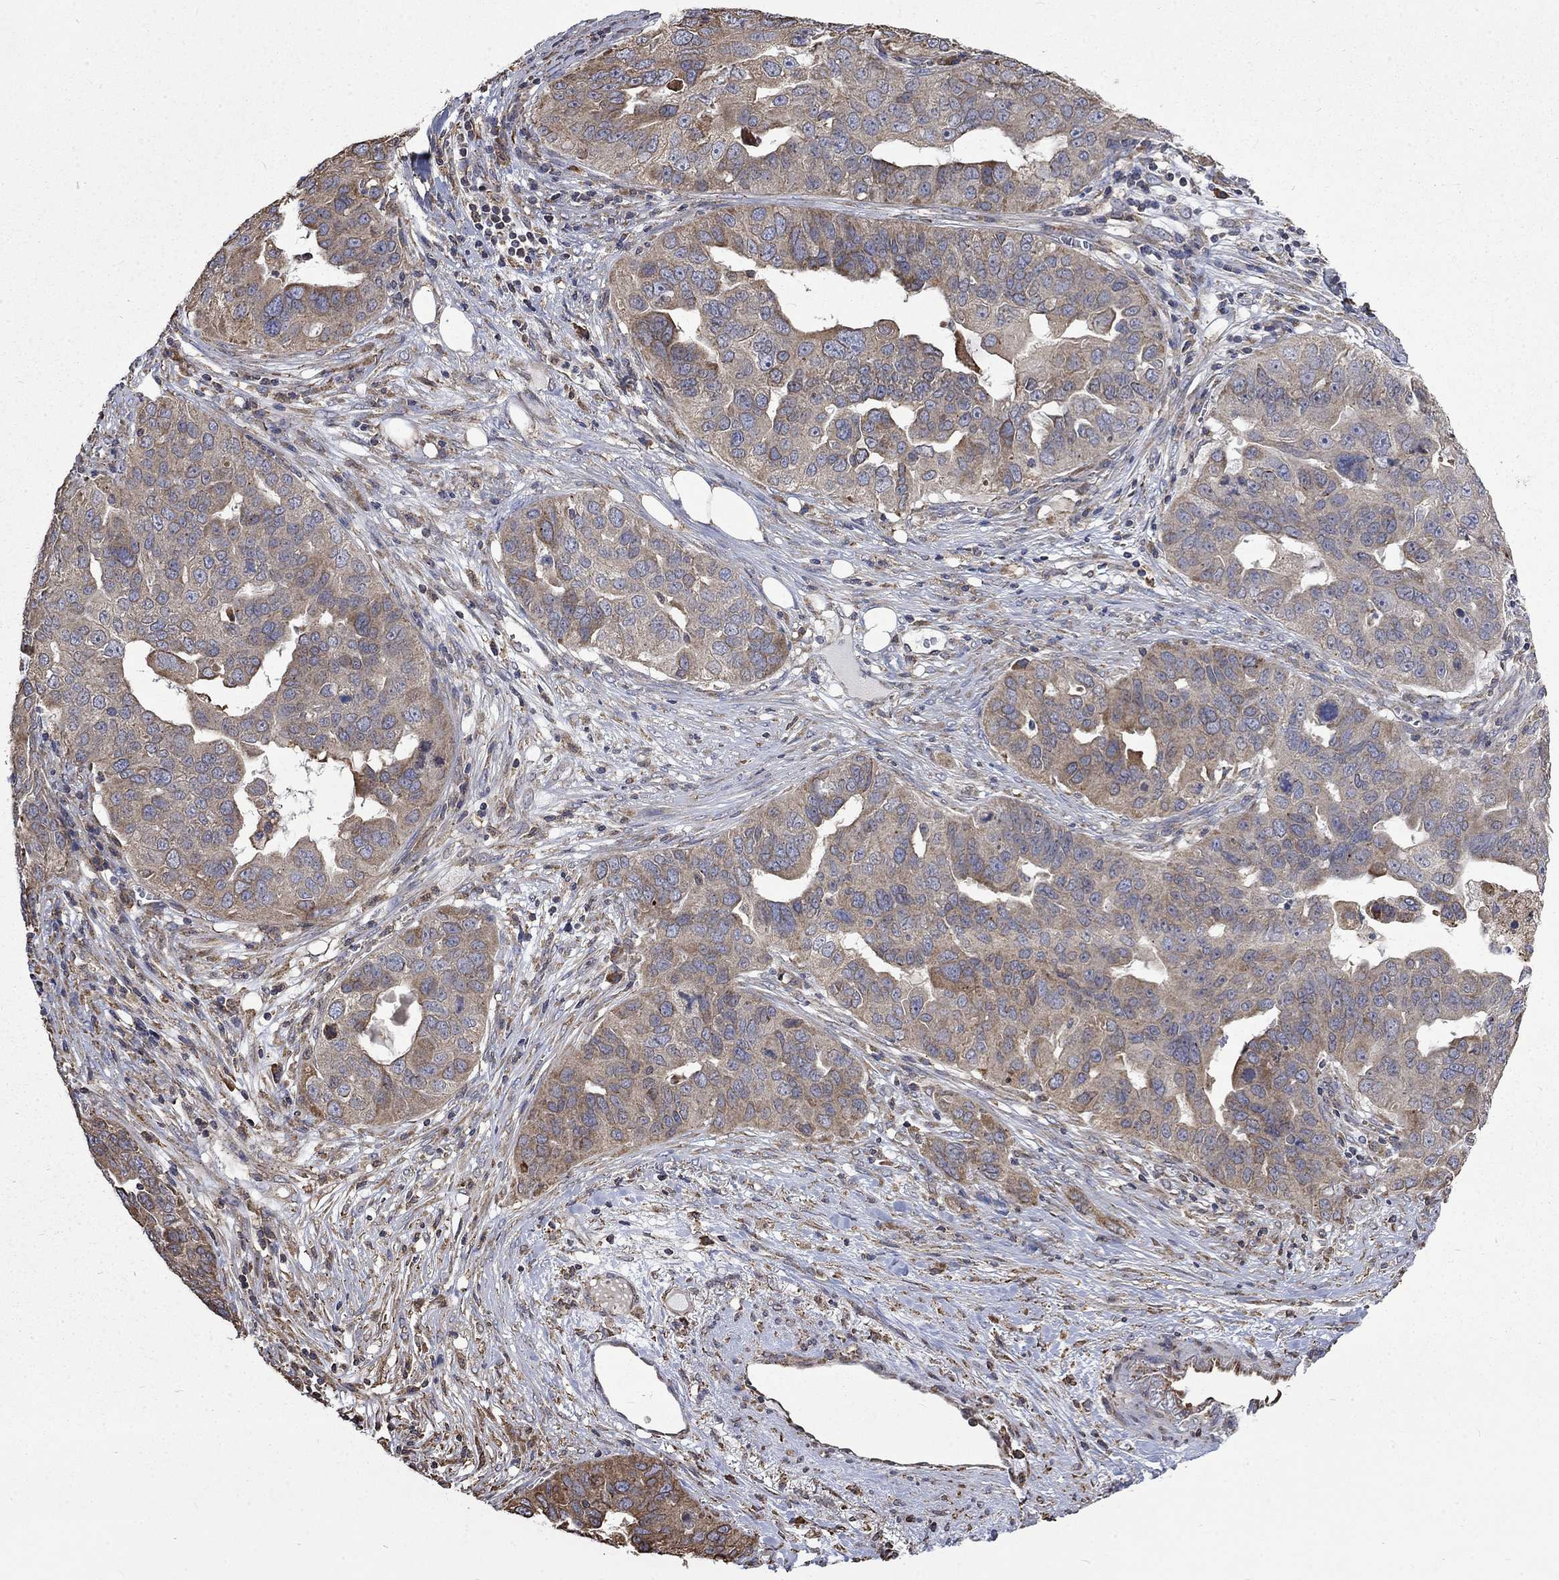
{"staining": {"intensity": "weak", "quantity": ">75%", "location": "cytoplasmic/membranous"}, "tissue": "ovarian cancer", "cell_type": "Tumor cells", "image_type": "cancer", "snomed": [{"axis": "morphology", "description": "Carcinoma, endometroid"}, {"axis": "topography", "description": "Soft tissue"}, {"axis": "topography", "description": "Ovary"}], "caption": "A photomicrograph of ovarian cancer (endometroid carcinoma) stained for a protein reveals weak cytoplasmic/membranous brown staining in tumor cells.", "gene": "ESRRA", "patient": {"sex": "female", "age": 52}}